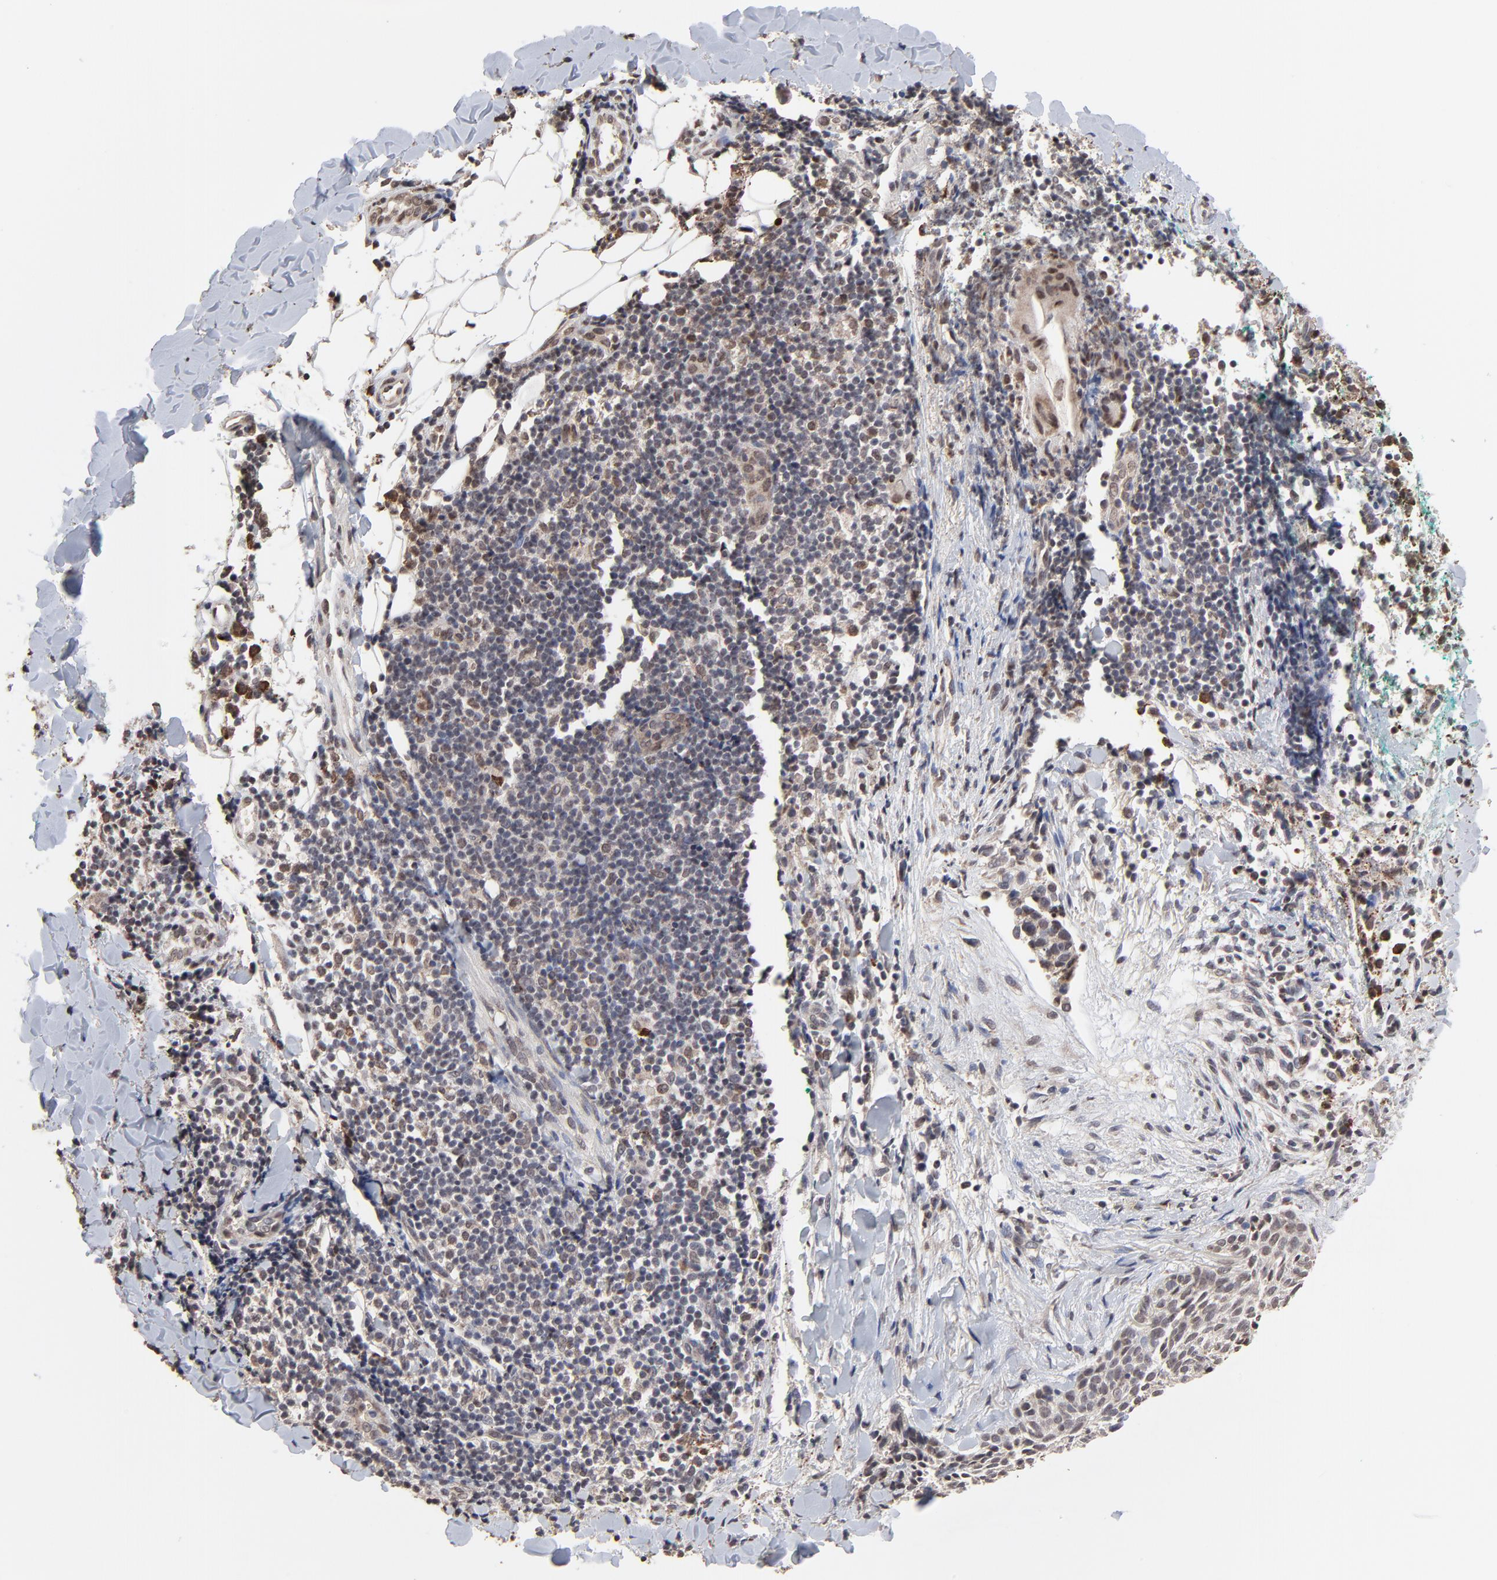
{"staining": {"intensity": "weak", "quantity": ">75%", "location": "cytoplasmic/membranous"}, "tissue": "skin cancer", "cell_type": "Tumor cells", "image_type": "cancer", "snomed": [{"axis": "morphology", "description": "Normal tissue, NOS"}, {"axis": "morphology", "description": "Basal cell carcinoma"}, {"axis": "topography", "description": "Skin"}], "caption": "This histopathology image demonstrates IHC staining of skin cancer, with low weak cytoplasmic/membranous expression in about >75% of tumor cells.", "gene": "CHM", "patient": {"sex": "female", "age": 57}}